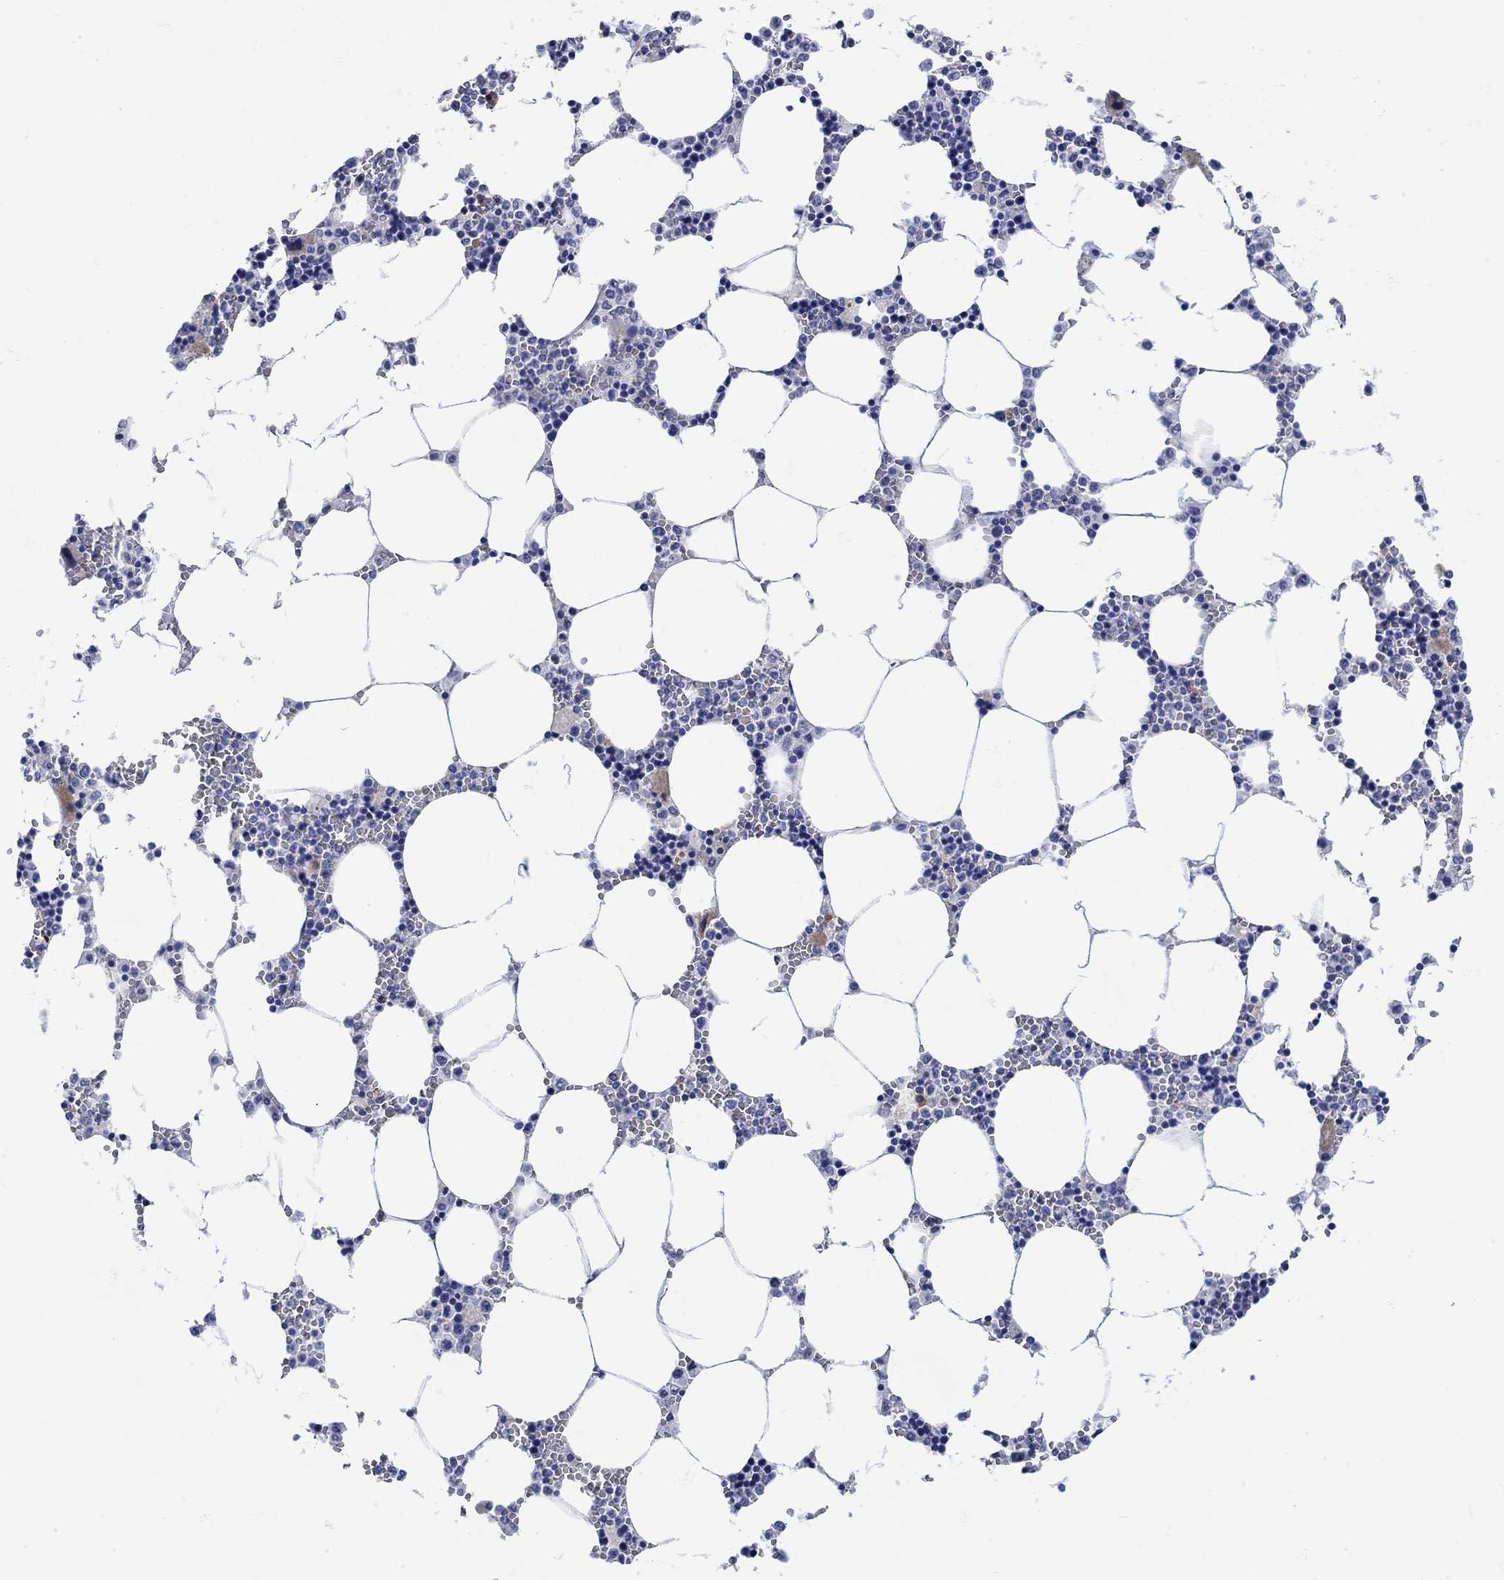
{"staining": {"intensity": "weak", "quantity": "<25%", "location": "cytoplasmic/membranous"}, "tissue": "bone marrow", "cell_type": "Hematopoietic cells", "image_type": "normal", "snomed": [{"axis": "morphology", "description": "Normal tissue, NOS"}, {"axis": "topography", "description": "Bone marrow"}], "caption": "There is no significant expression in hematopoietic cells of bone marrow.", "gene": "ANKMY1", "patient": {"sex": "female", "age": 64}}